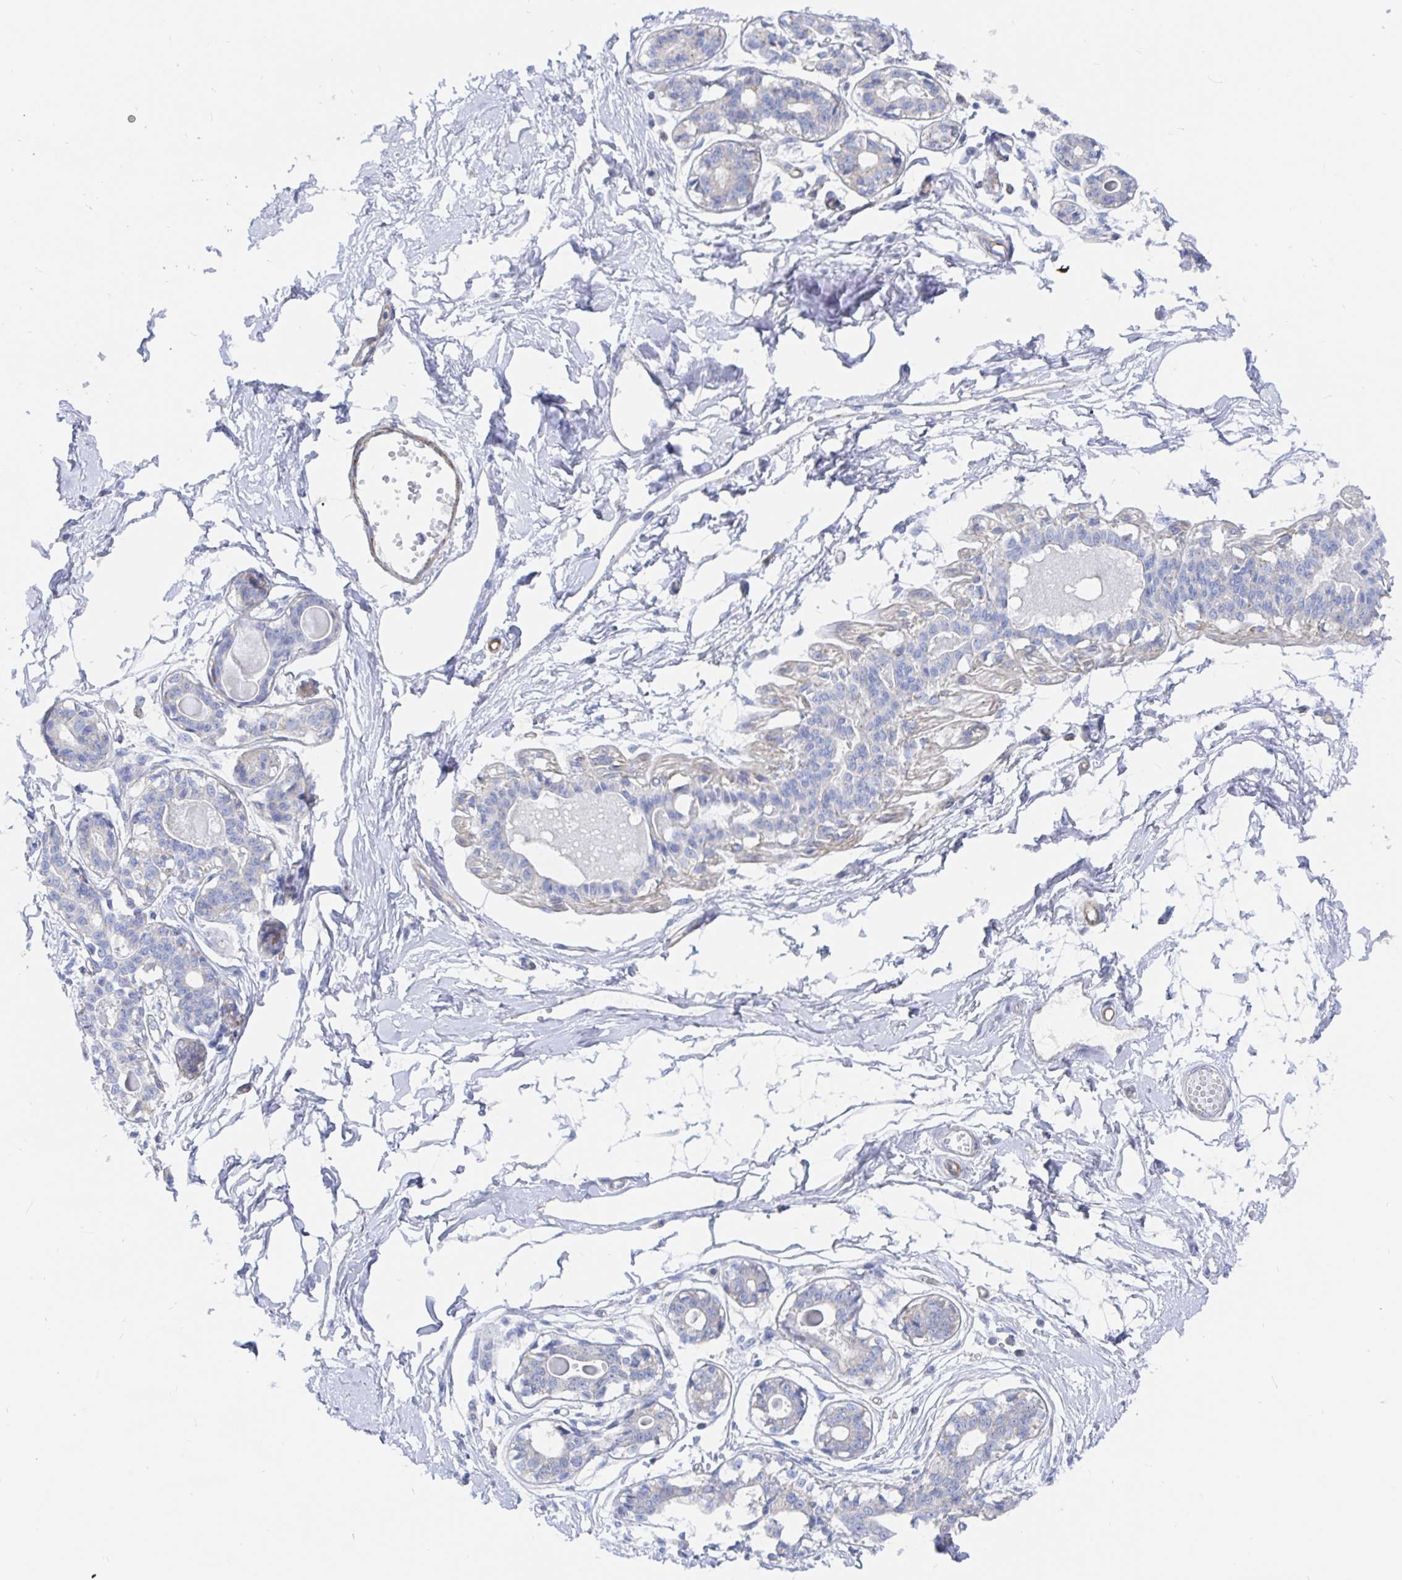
{"staining": {"intensity": "negative", "quantity": "none", "location": "none"}, "tissue": "breast", "cell_type": "Adipocytes", "image_type": "normal", "snomed": [{"axis": "morphology", "description": "Normal tissue, NOS"}, {"axis": "topography", "description": "Breast"}], "caption": "Immunohistochemistry (IHC) of unremarkable human breast shows no staining in adipocytes. (IHC, brightfield microscopy, high magnification).", "gene": "COX16", "patient": {"sex": "female", "age": 45}}